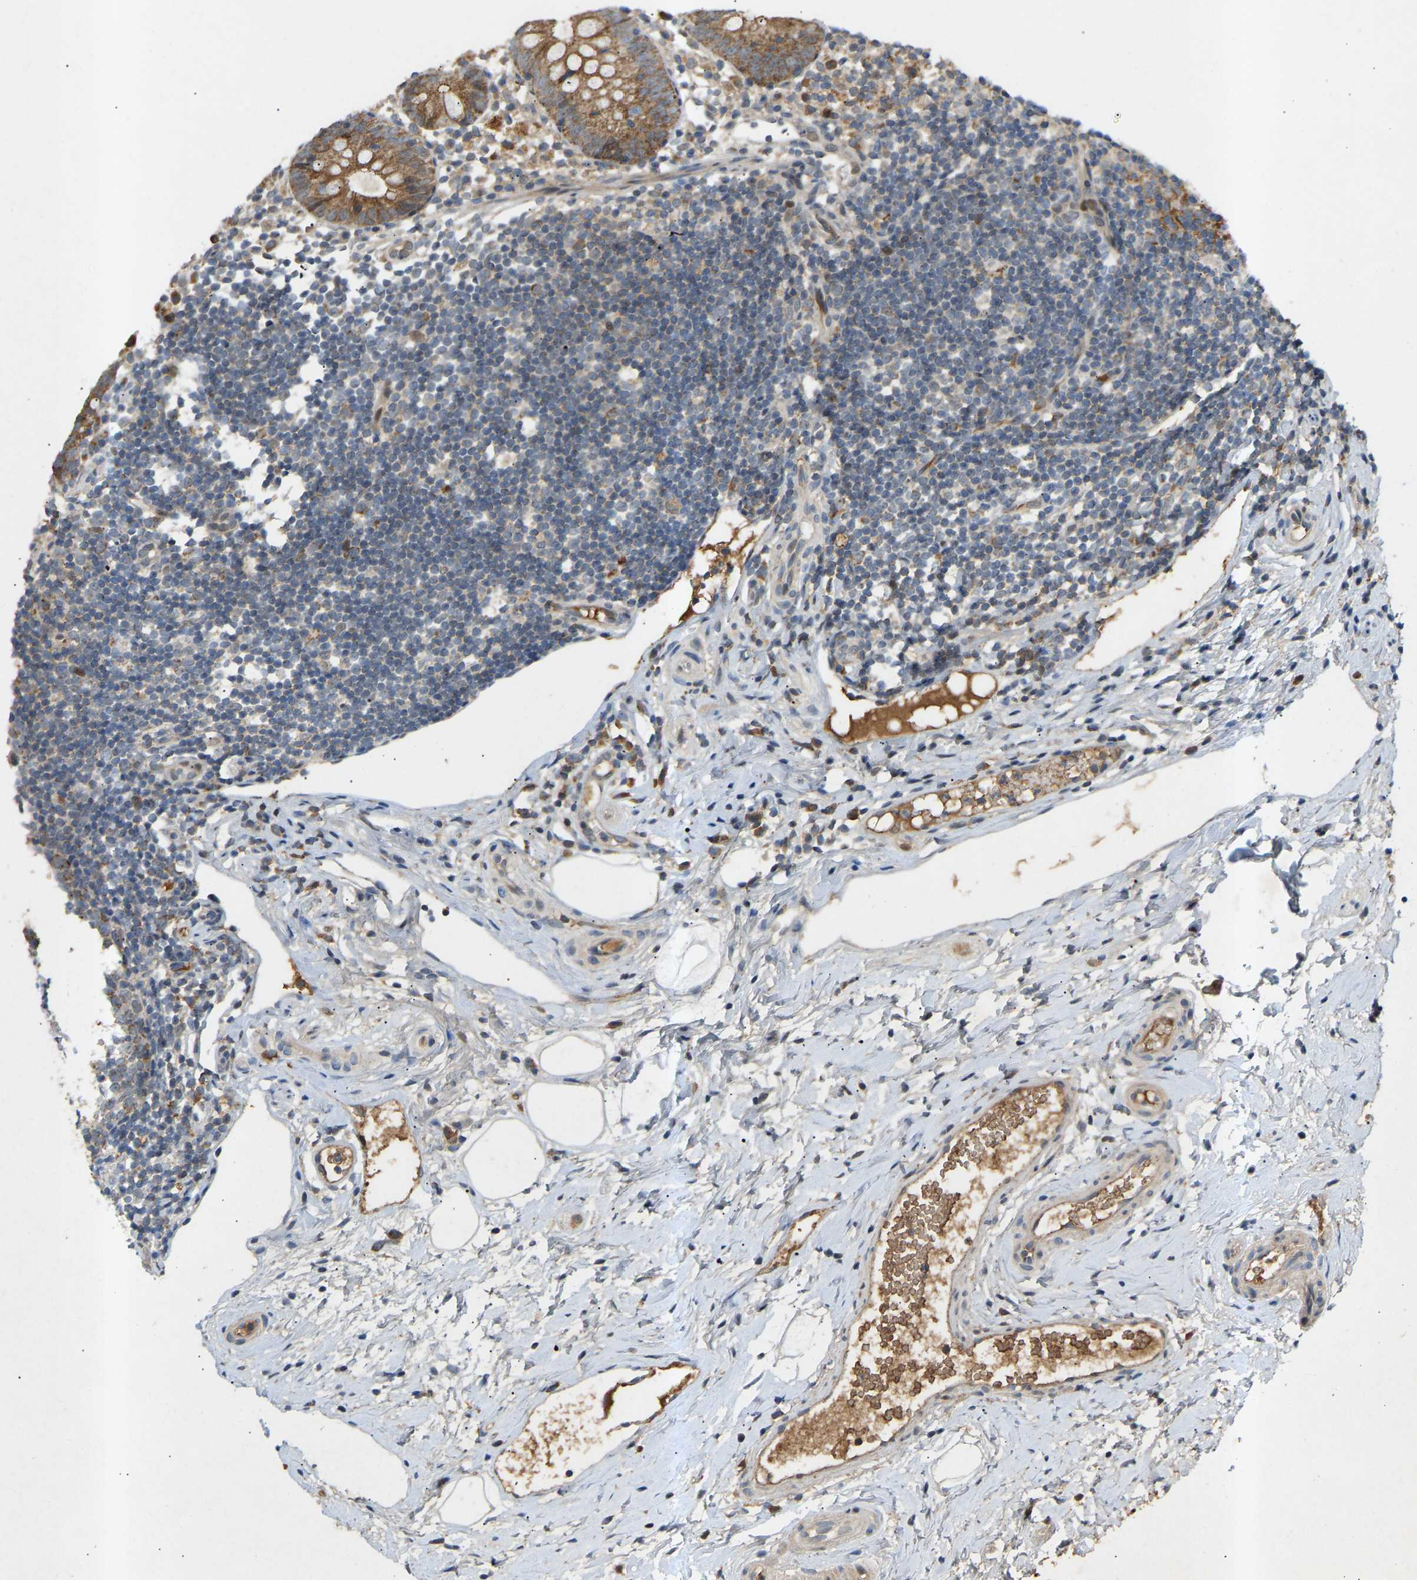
{"staining": {"intensity": "moderate", "quantity": ">75%", "location": "cytoplasmic/membranous"}, "tissue": "appendix", "cell_type": "Glandular cells", "image_type": "normal", "snomed": [{"axis": "morphology", "description": "Normal tissue, NOS"}, {"axis": "topography", "description": "Appendix"}], "caption": "This is a histology image of immunohistochemistry staining of benign appendix, which shows moderate positivity in the cytoplasmic/membranous of glandular cells.", "gene": "ATP5MF", "patient": {"sex": "female", "age": 20}}